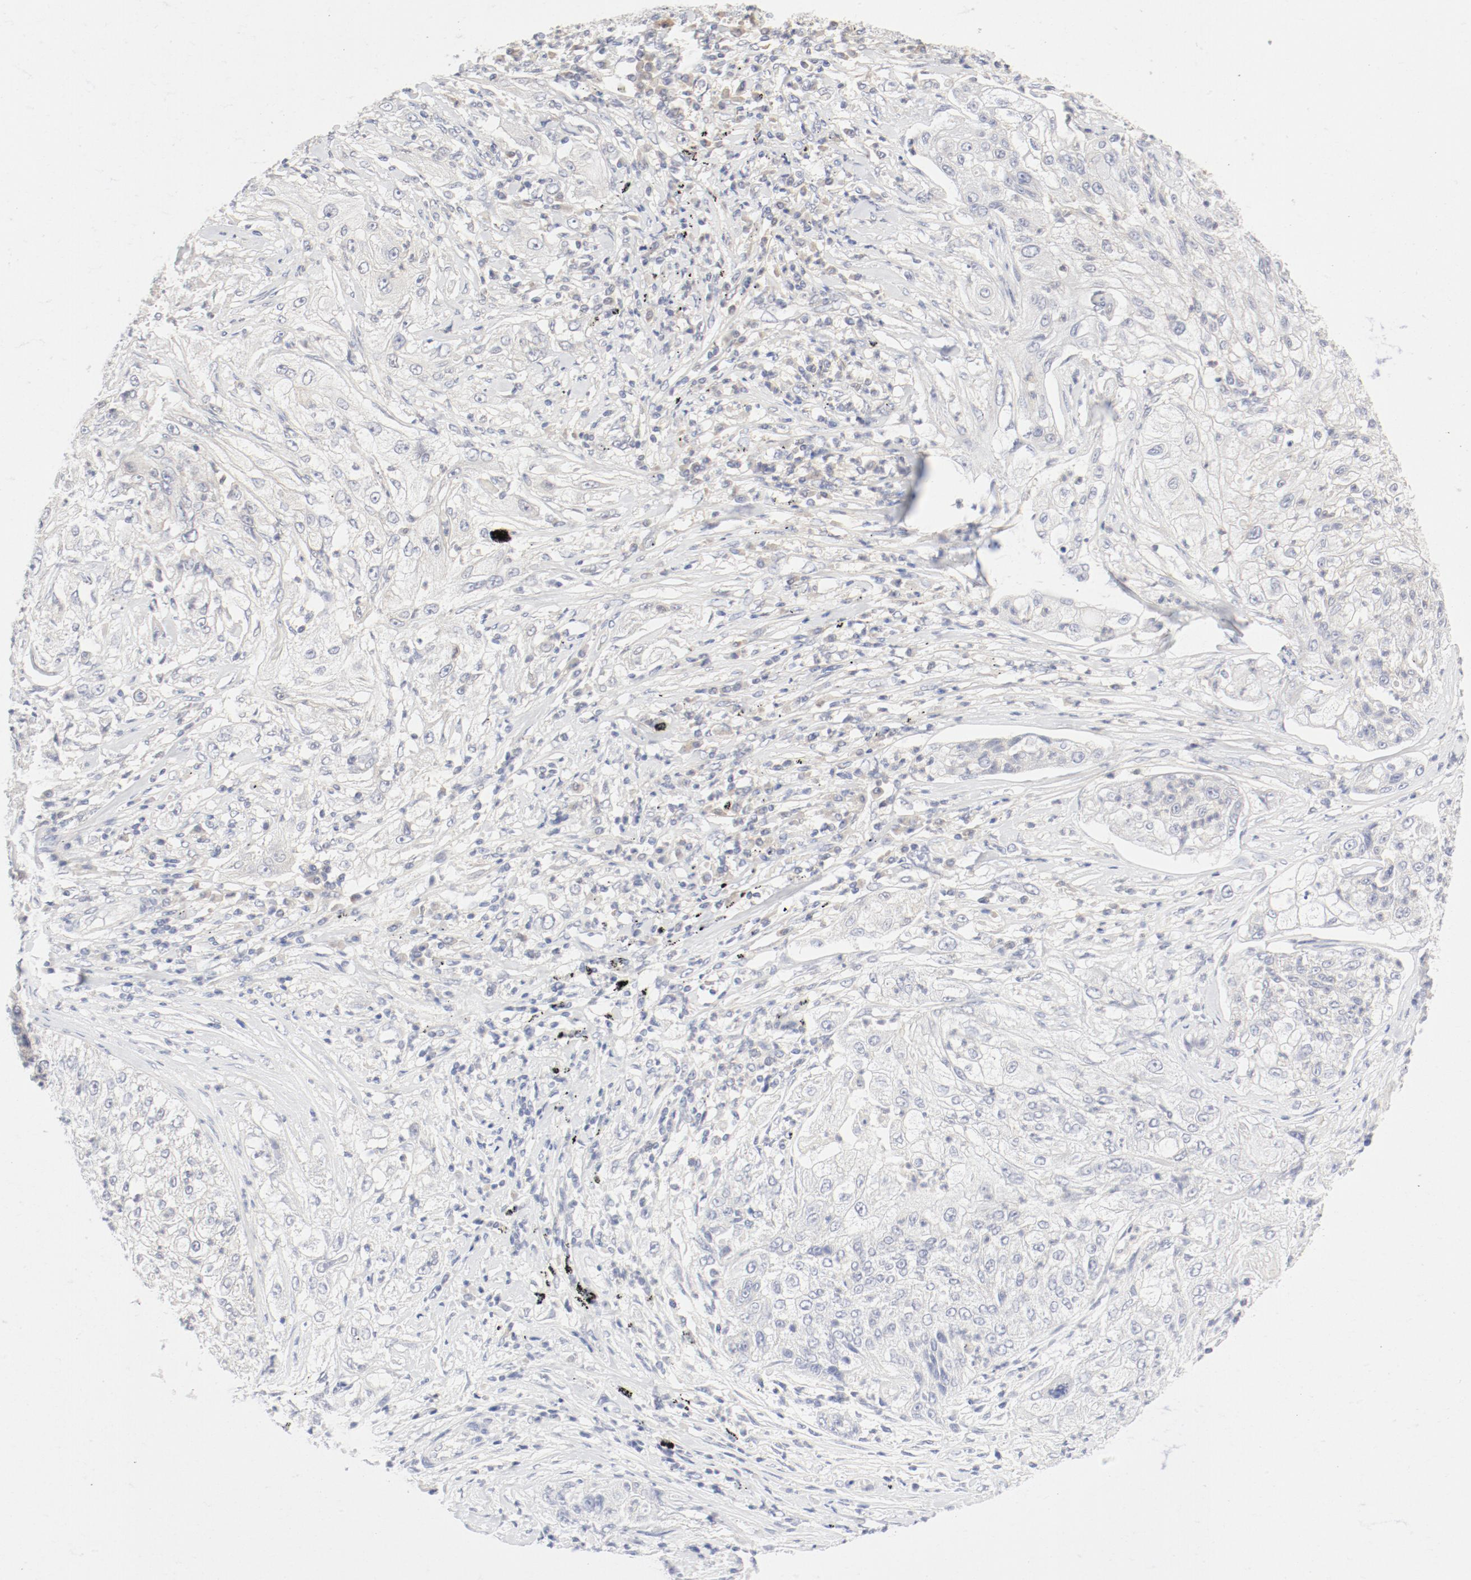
{"staining": {"intensity": "negative", "quantity": "none", "location": "none"}, "tissue": "lung cancer", "cell_type": "Tumor cells", "image_type": "cancer", "snomed": [{"axis": "morphology", "description": "Inflammation, NOS"}, {"axis": "morphology", "description": "Squamous cell carcinoma, NOS"}, {"axis": "topography", "description": "Lymph node"}, {"axis": "topography", "description": "Soft tissue"}, {"axis": "topography", "description": "Lung"}], "caption": "An image of lung cancer stained for a protein shows no brown staining in tumor cells.", "gene": "PGM1", "patient": {"sex": "male", "age": 66}}